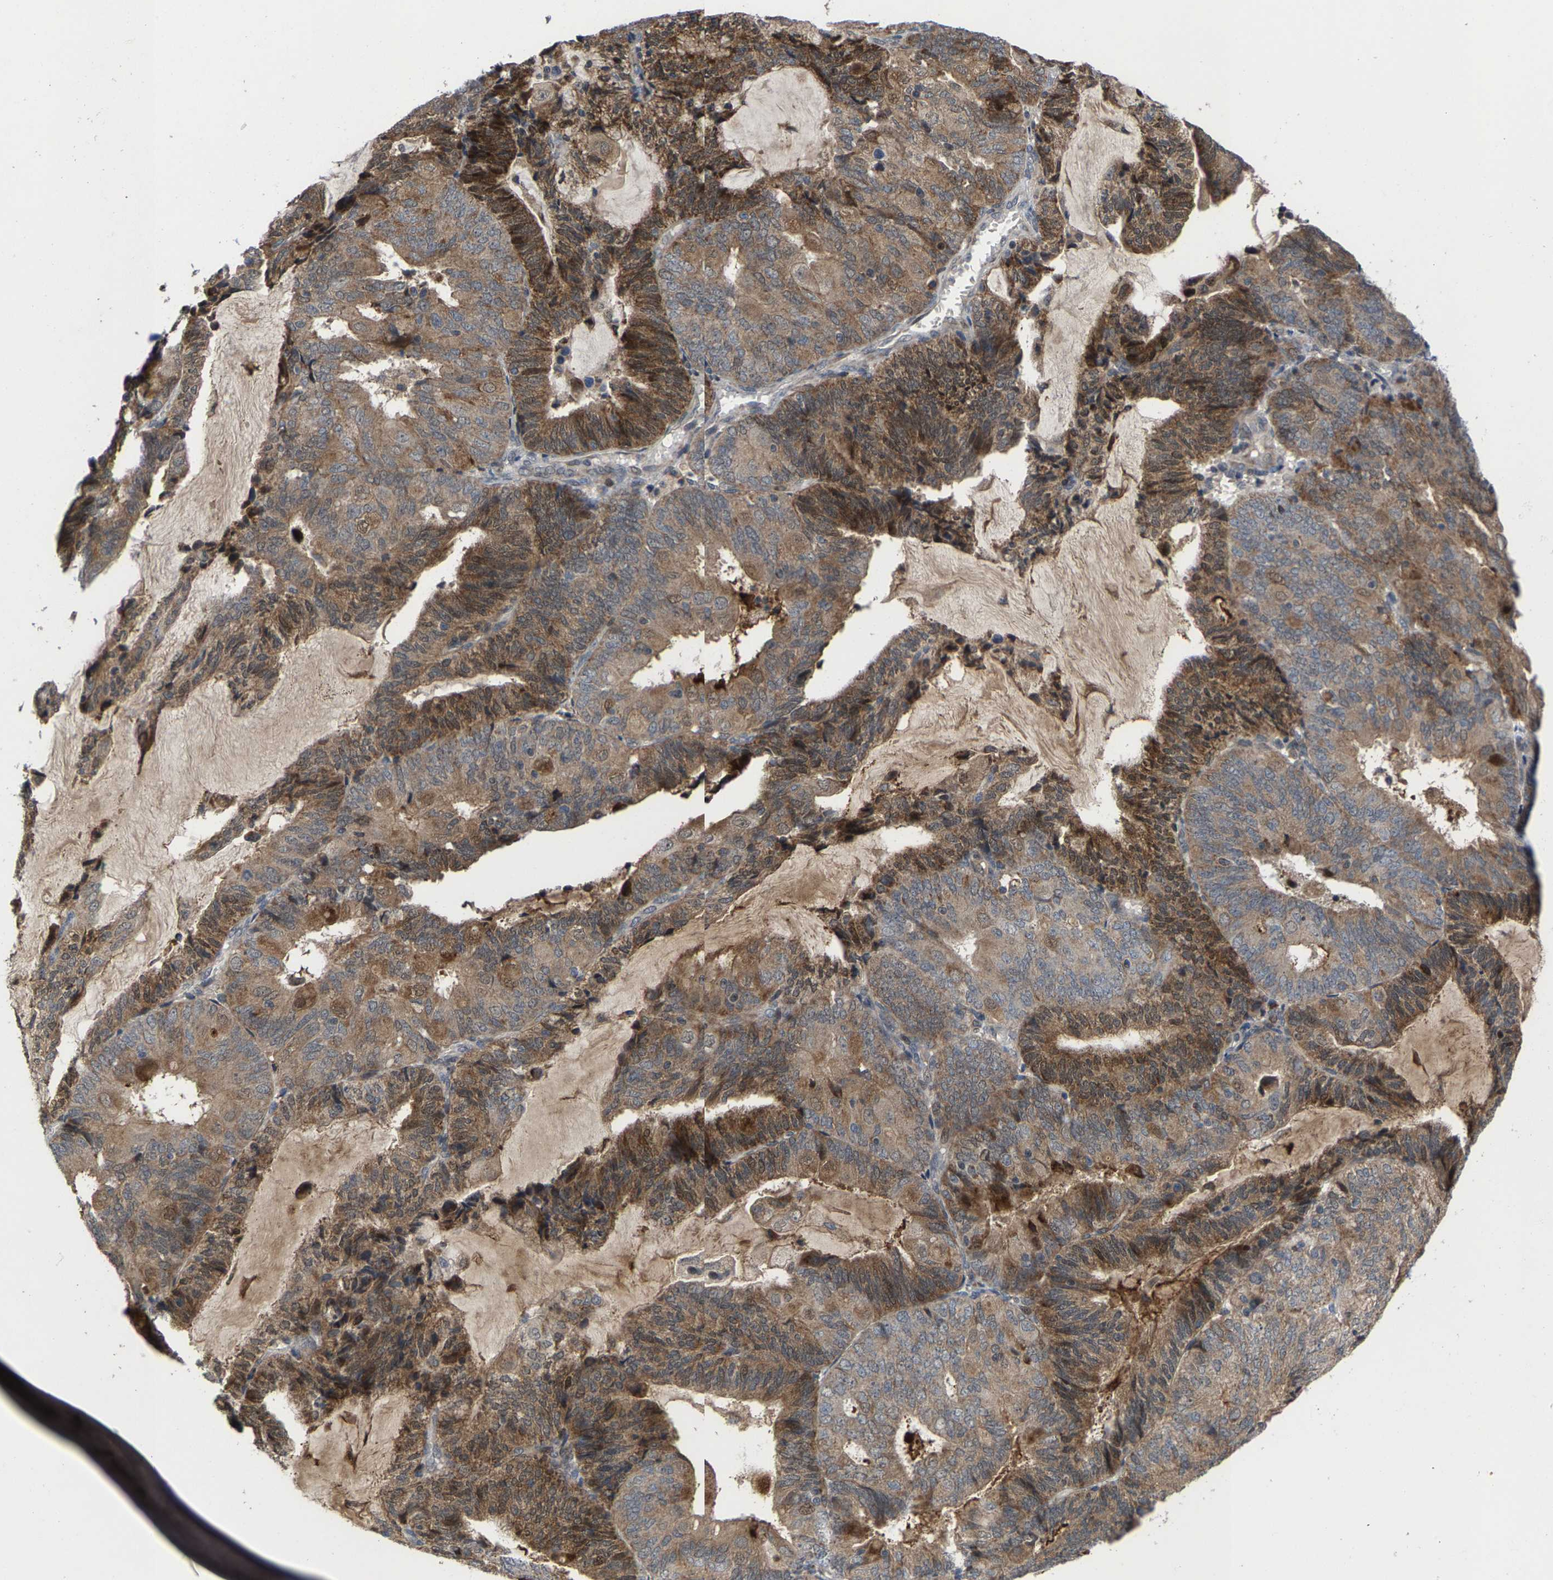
{"staining": {"intensity": "moderate", "quantity": ">75%", "location": "cytoplasmic/membranous"}, "tissue": "endometrial cancer", "cell_type": "Tumor cells", "image_type": "cancer", "snomed": [{"axis": "morphology", "description": "Adenocarcinoma, NOS"}, {"axis": "topography", "description": "Endometrium"}], "caption": "Immunohistochemistry (IHC) (DAB) staining of human endometrial adenocarcinoma exhibits moderate cytoplasmic/membranous protein staining in about >75% of tumor cells. The protein of interest is stained brown, and the nuclei are stained in blue (DAB IHC with brightfield microscopy, high magnification).", "gene": "TDRKH", "patient": {"sex": "female", "age": 81}}